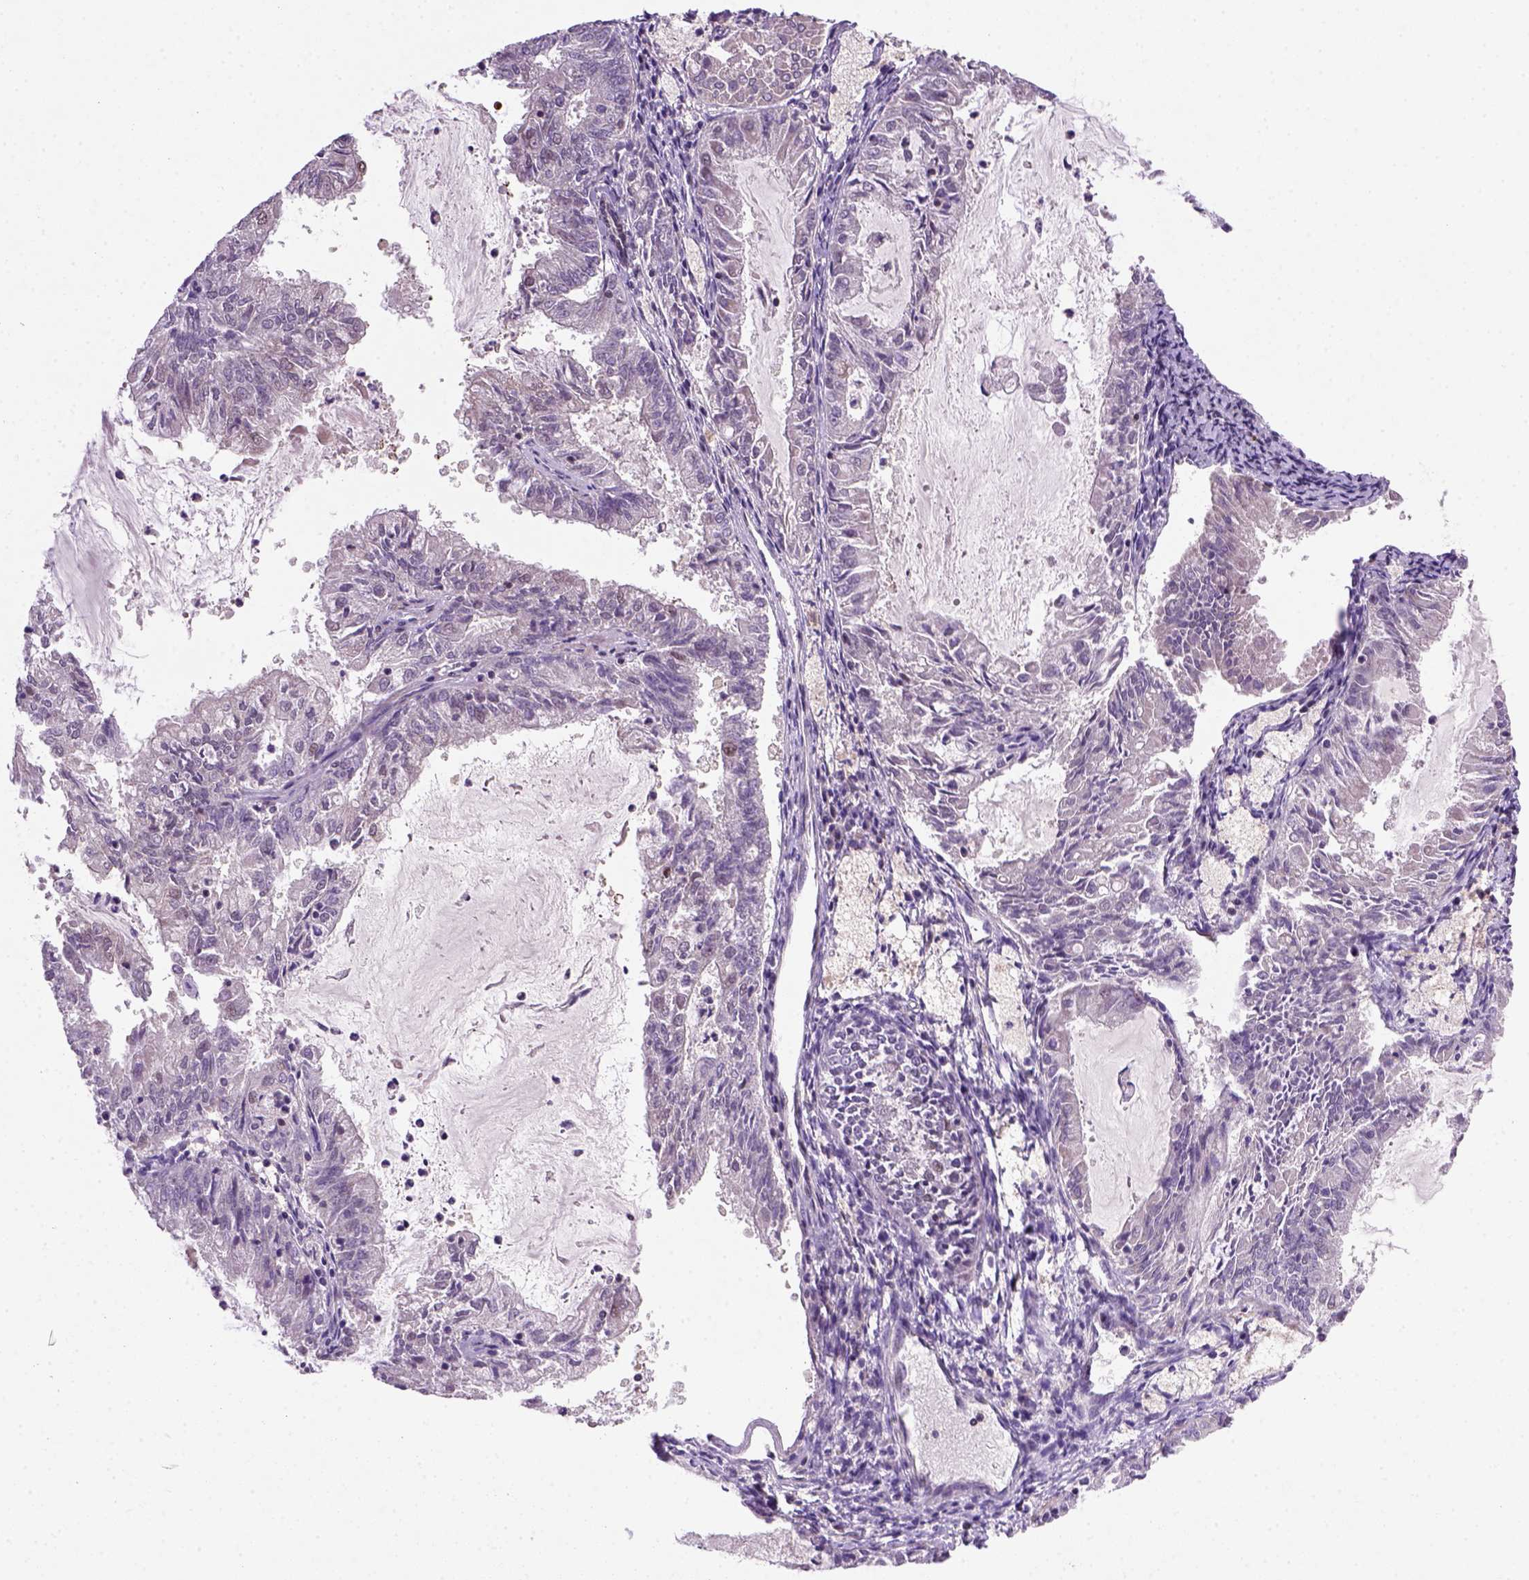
{"staining": {"intensity": "weak", "quantity": "<25%", "location": "nuclear"}, "tissue": "endometrial cancer", "cell_type": "Tumor cells", "image_type": "cancer", "snomed": [{"axis": "morphology", "description": "Adenocarcinoma, NOS"}, {"axis": "topography", "description": "Endometrium"}], "caption": "This is a micrograph of IHC staining of endometrial cancer (adenocarcinoma), which shows no expression in tumor cells. (Immunohistochemistry (ihc), brightfield microscopy, high magnification).", "gene": "MGMT", "patient": {"sex": "female", "age": 57}}